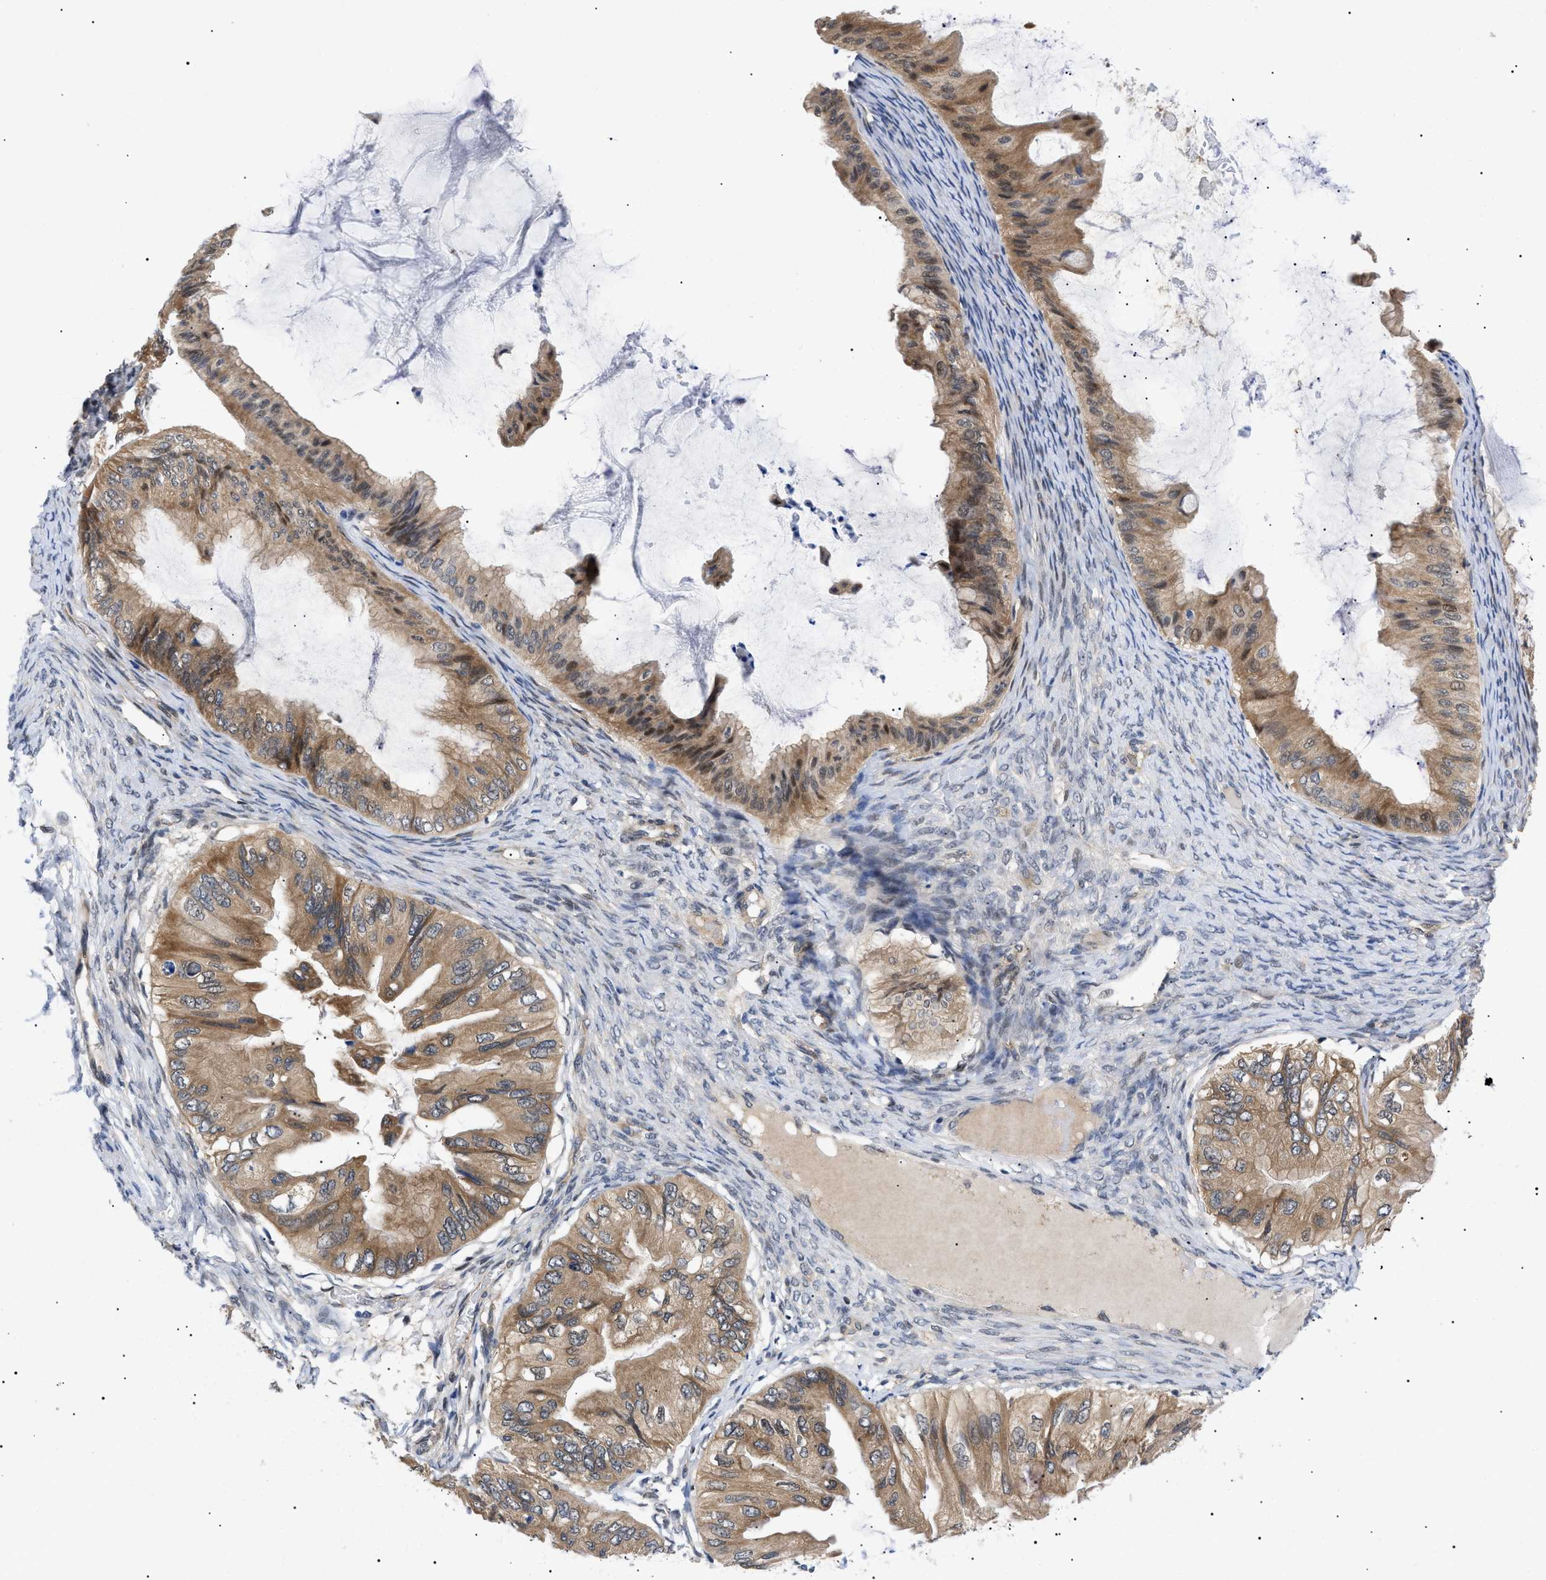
{"staining": {"intensity": "moderate", "quantity": ">75%", "location": "cytoplasmic/membranous,nuclear"}, "tissue": "ovarian cancer", "cell_type": "Tumor cells", "image_type": "cancer", "snomed": [{"axis": "morphology", "description": "Cystadenocarcinoma, mucinous, NOS"}, {"axis": "topography", "description": "Ovary"}], "caption": "Immunohistochemistry (IHC) of ovarian cancer demonstrates medium levels of moderate cytoplasmic/membranous and nuclear expression in about >75% of tumor cells.", "gene": "GARRE1", "patient": {"sex": "female", "age": 61}}